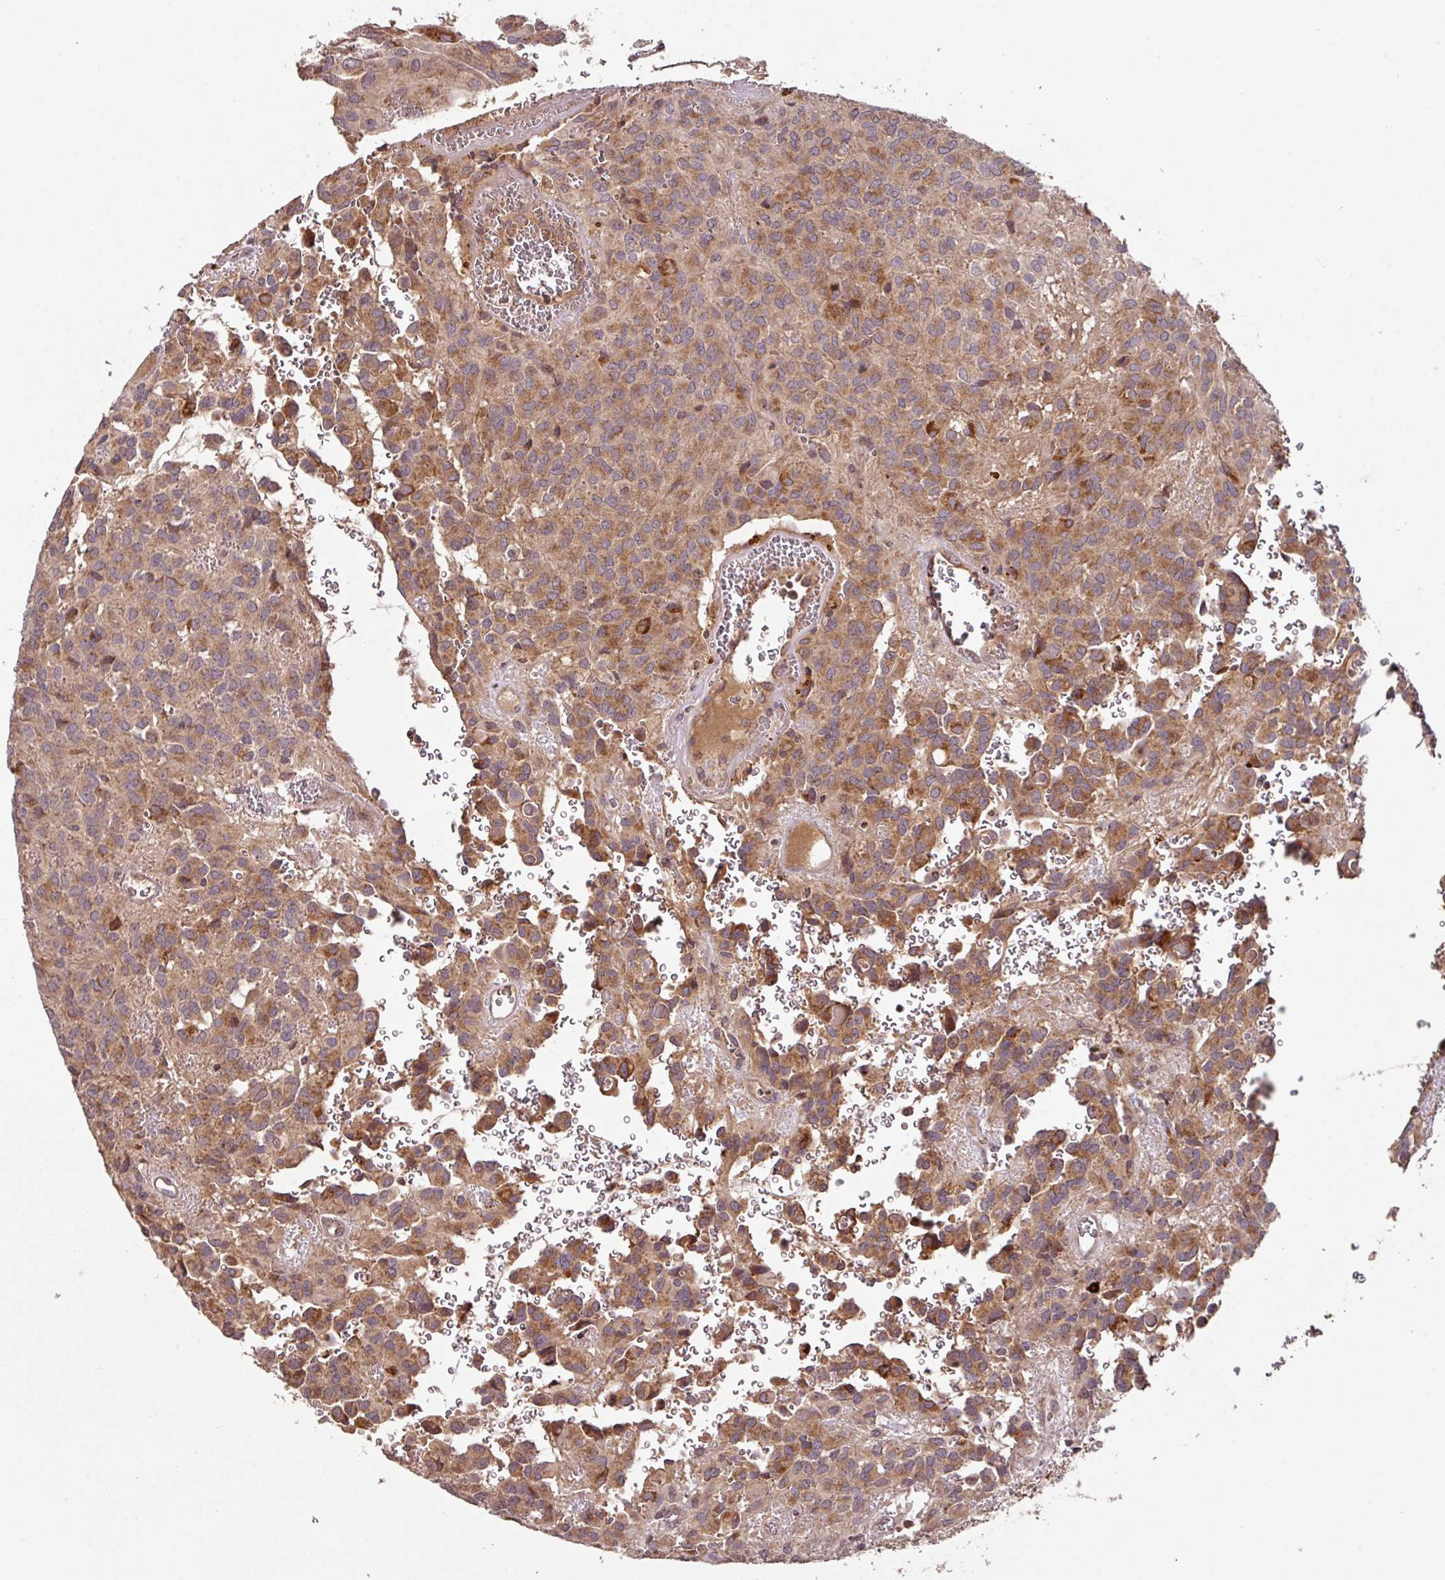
{"staining": {"intensity": "moderate", "quantity": ">75%", "location": "cytoplasmic/membranous"}, "tissue": "glioma", "cell_type": "Tumor cells", "image_type": "cancer", "snomed": [{"axis": "morphology", "description": "Glioma, malignant, Low grade"}, {"axis": "topography", "description": "Brain"}], "caption": "Human malignant glioma (low-grade) stained with a brown dye shows moderate cytoplasmic/membranous positive expression in about >75% of tumor cells.", "gene": "MRRF", "patient": {"sex": "male", "age": 56}}